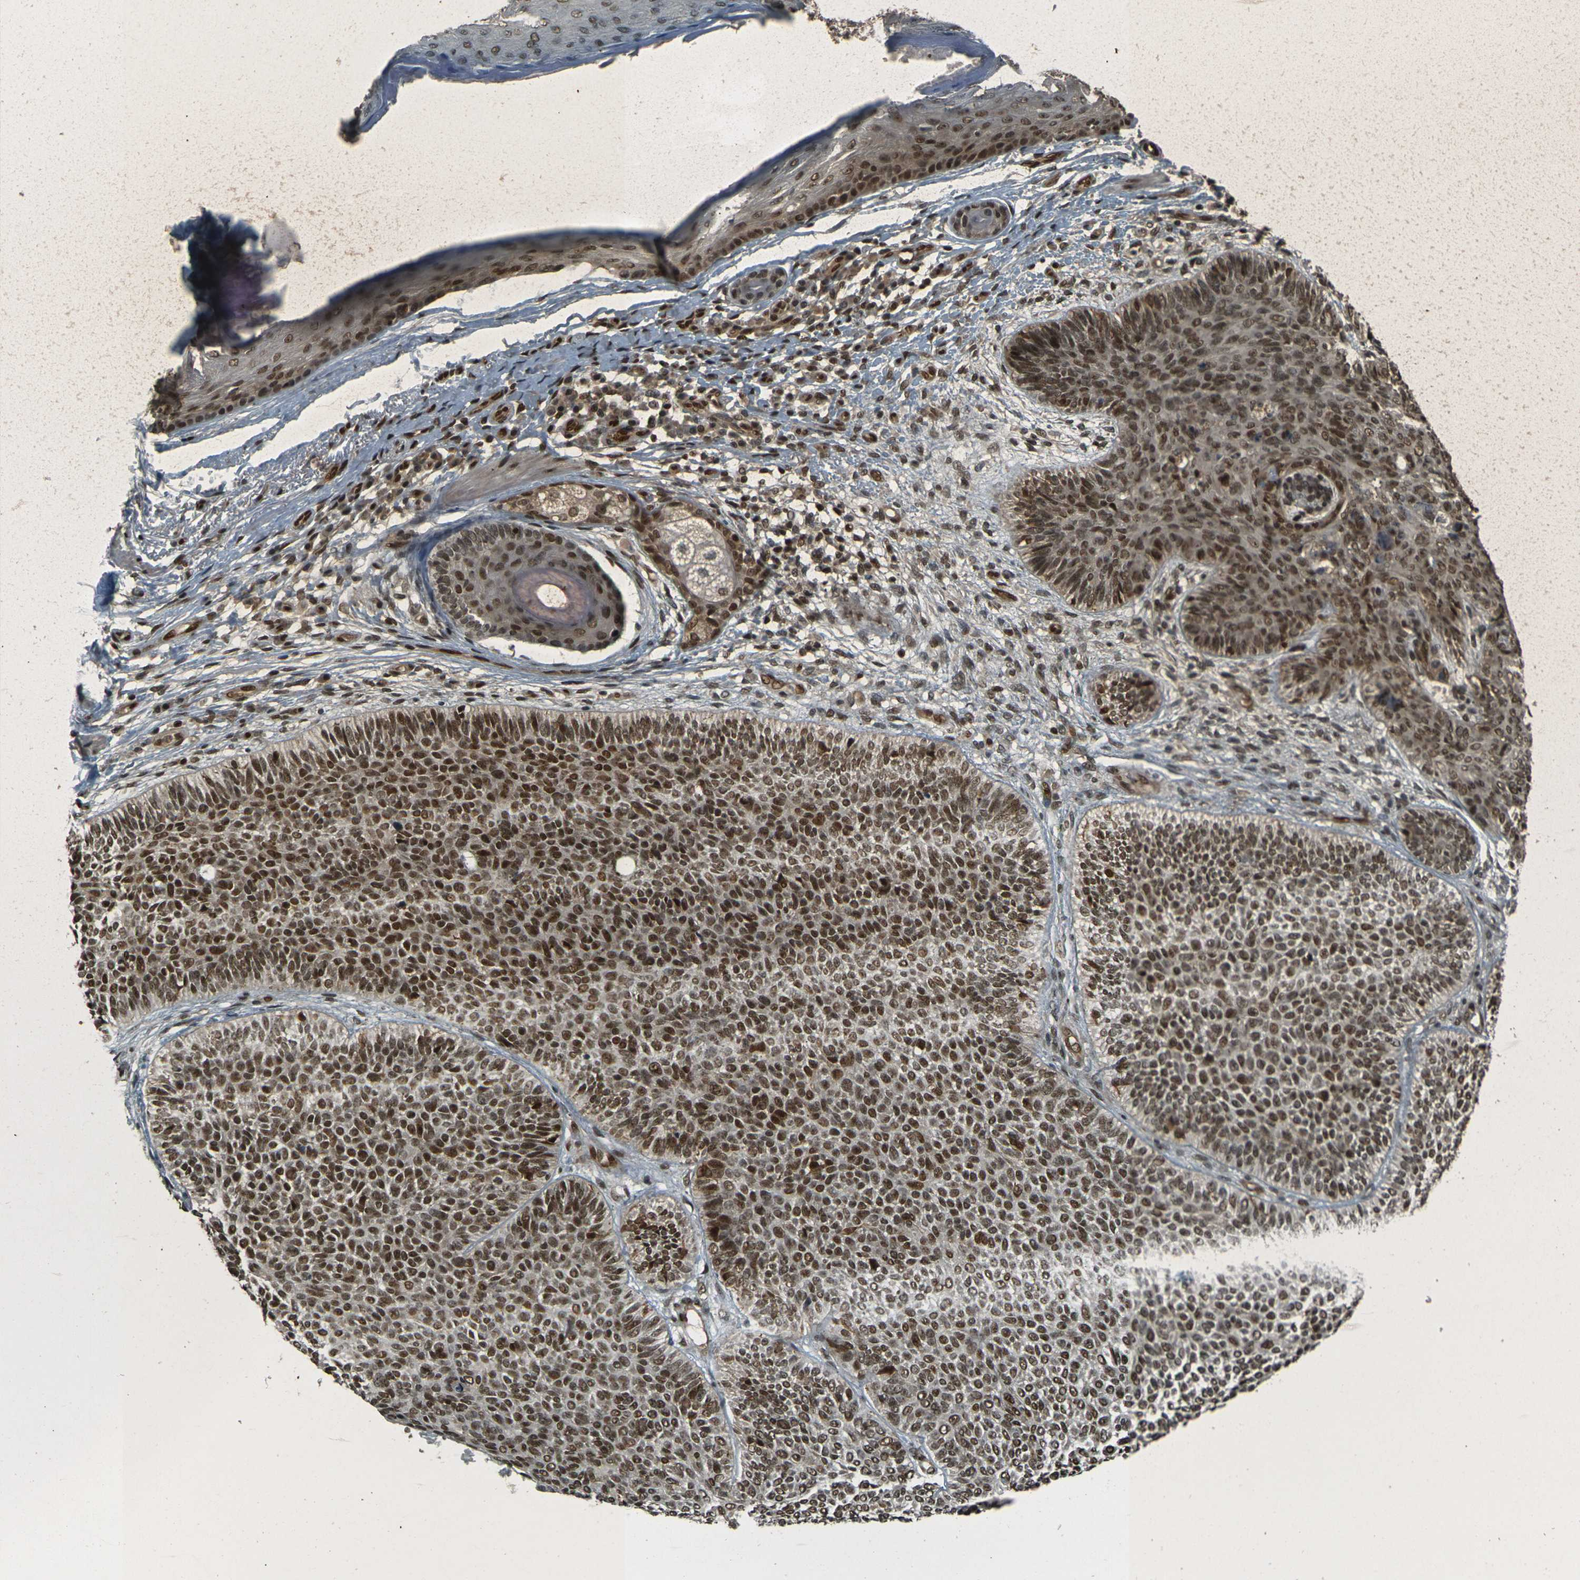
{"staining": {"intensity": "strong", "quantity": ">75%", "location": "nuclear"}, "tissue": "skin cancer", "cell_type": "Tumor cells", "image_type": "cancer", "snomed": [{"axis": "morphology", "description": "Normal tissue, NOS"}, {"axis": "morphology", "description": "Basal cell carcinoma"}, {"axis": "topography", "description": "Skin"}], "caption": "A brown stain highlights strong nuclear expression of a protein in skin cancer (basal cell carcinoma) tumor cells. (DAB IHC with brightfield microscopy, high magnification).", "gene": "NHEJ1", "patient": {"sex": "male", "age": 52}}